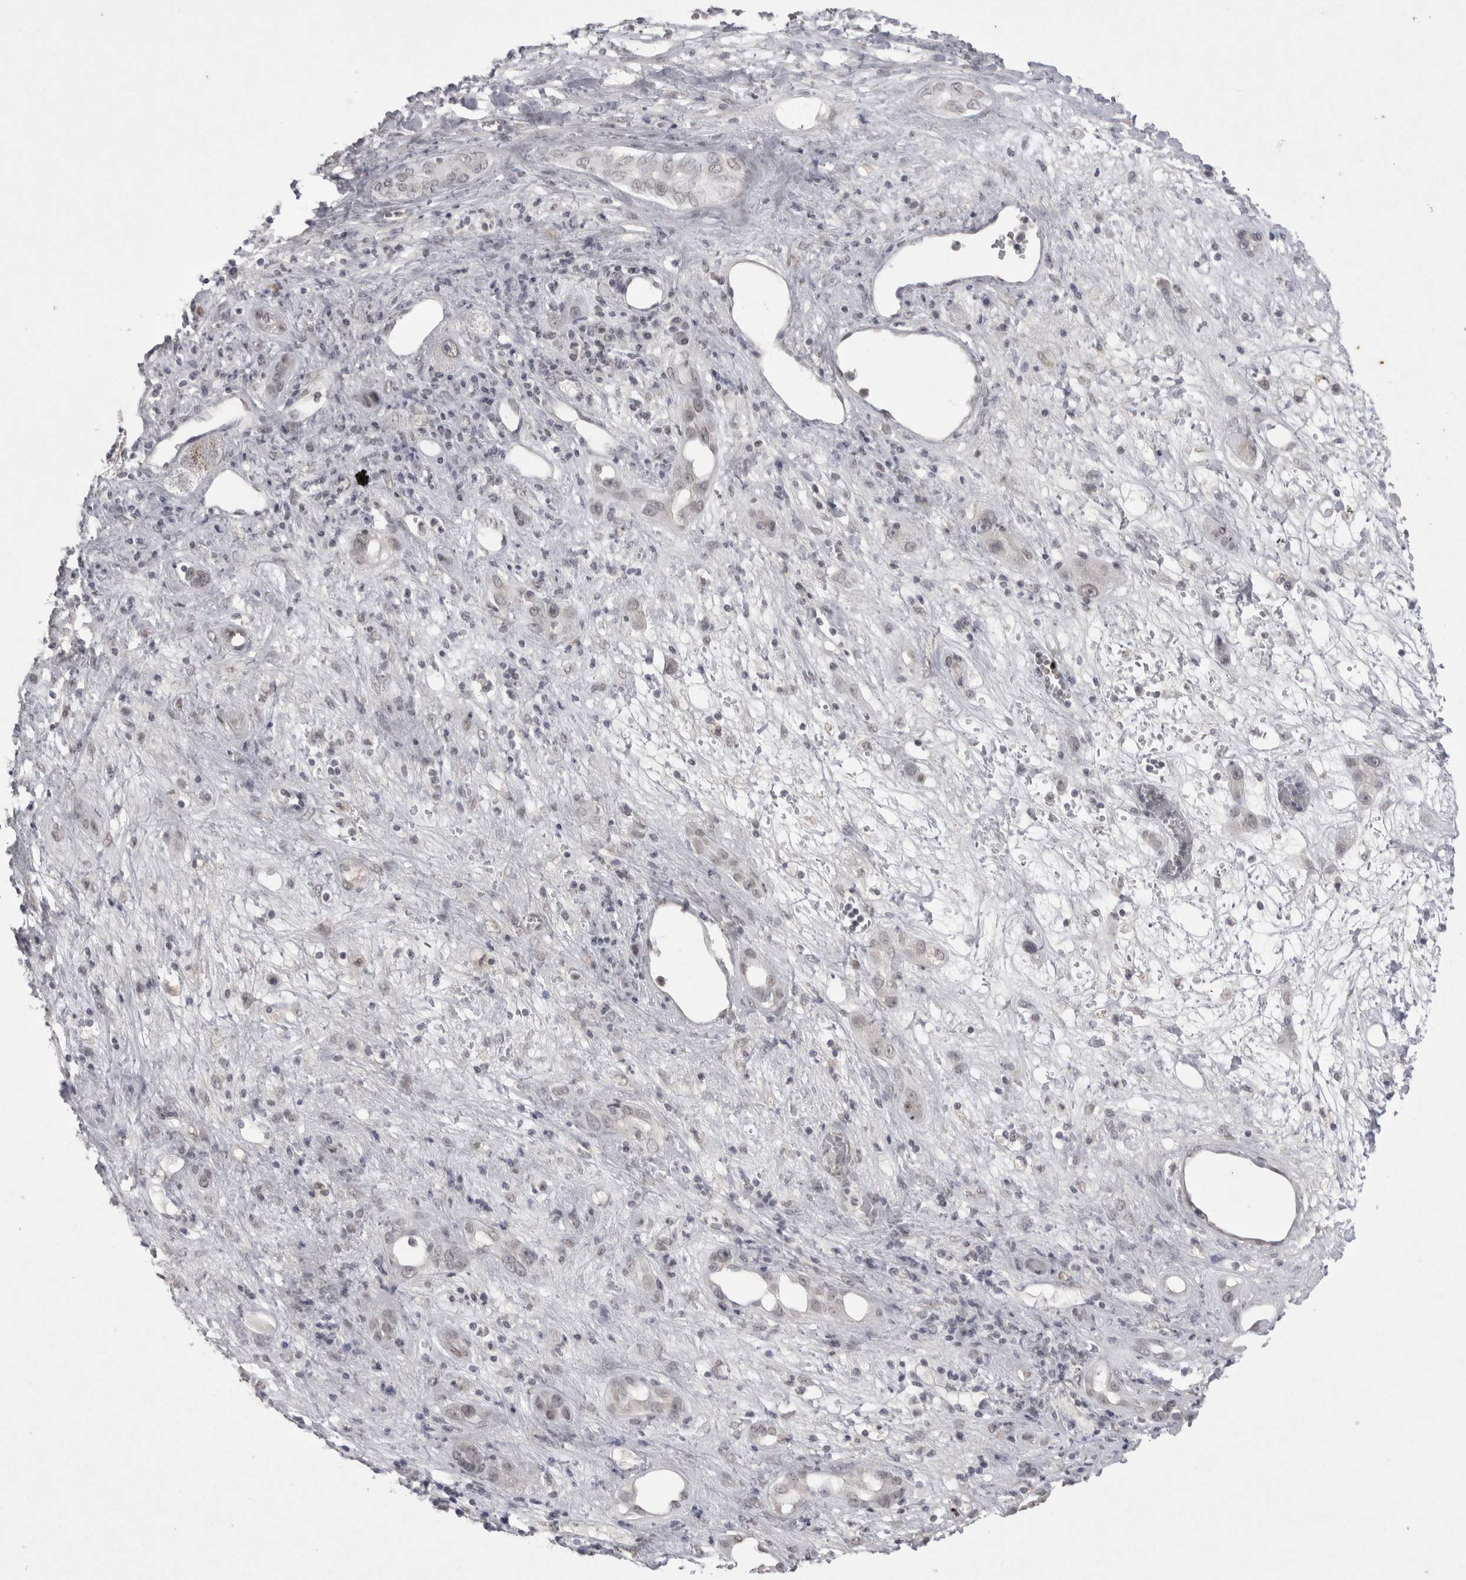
{"staining": {"intensity": "weak", "quantity": ">75%", "location": "nuclear"}, "tissue": "liver cancer", "cell_type": "Tumor cells", "image_type": "cancer", "snomed": [{"axis": "morphology", "description": "Carcinoma, Hepatocellular, NOS"}, {"axis": "topography", "description": "Liver"}], "caption": "Human liver cancer (hepatocellular carcinoma) stained with a brown dye shows weak nuclear positive staining in about >75% of tumor cells.", "gene": "DDX4", "patient": {"sex": "female", "age": 73}}